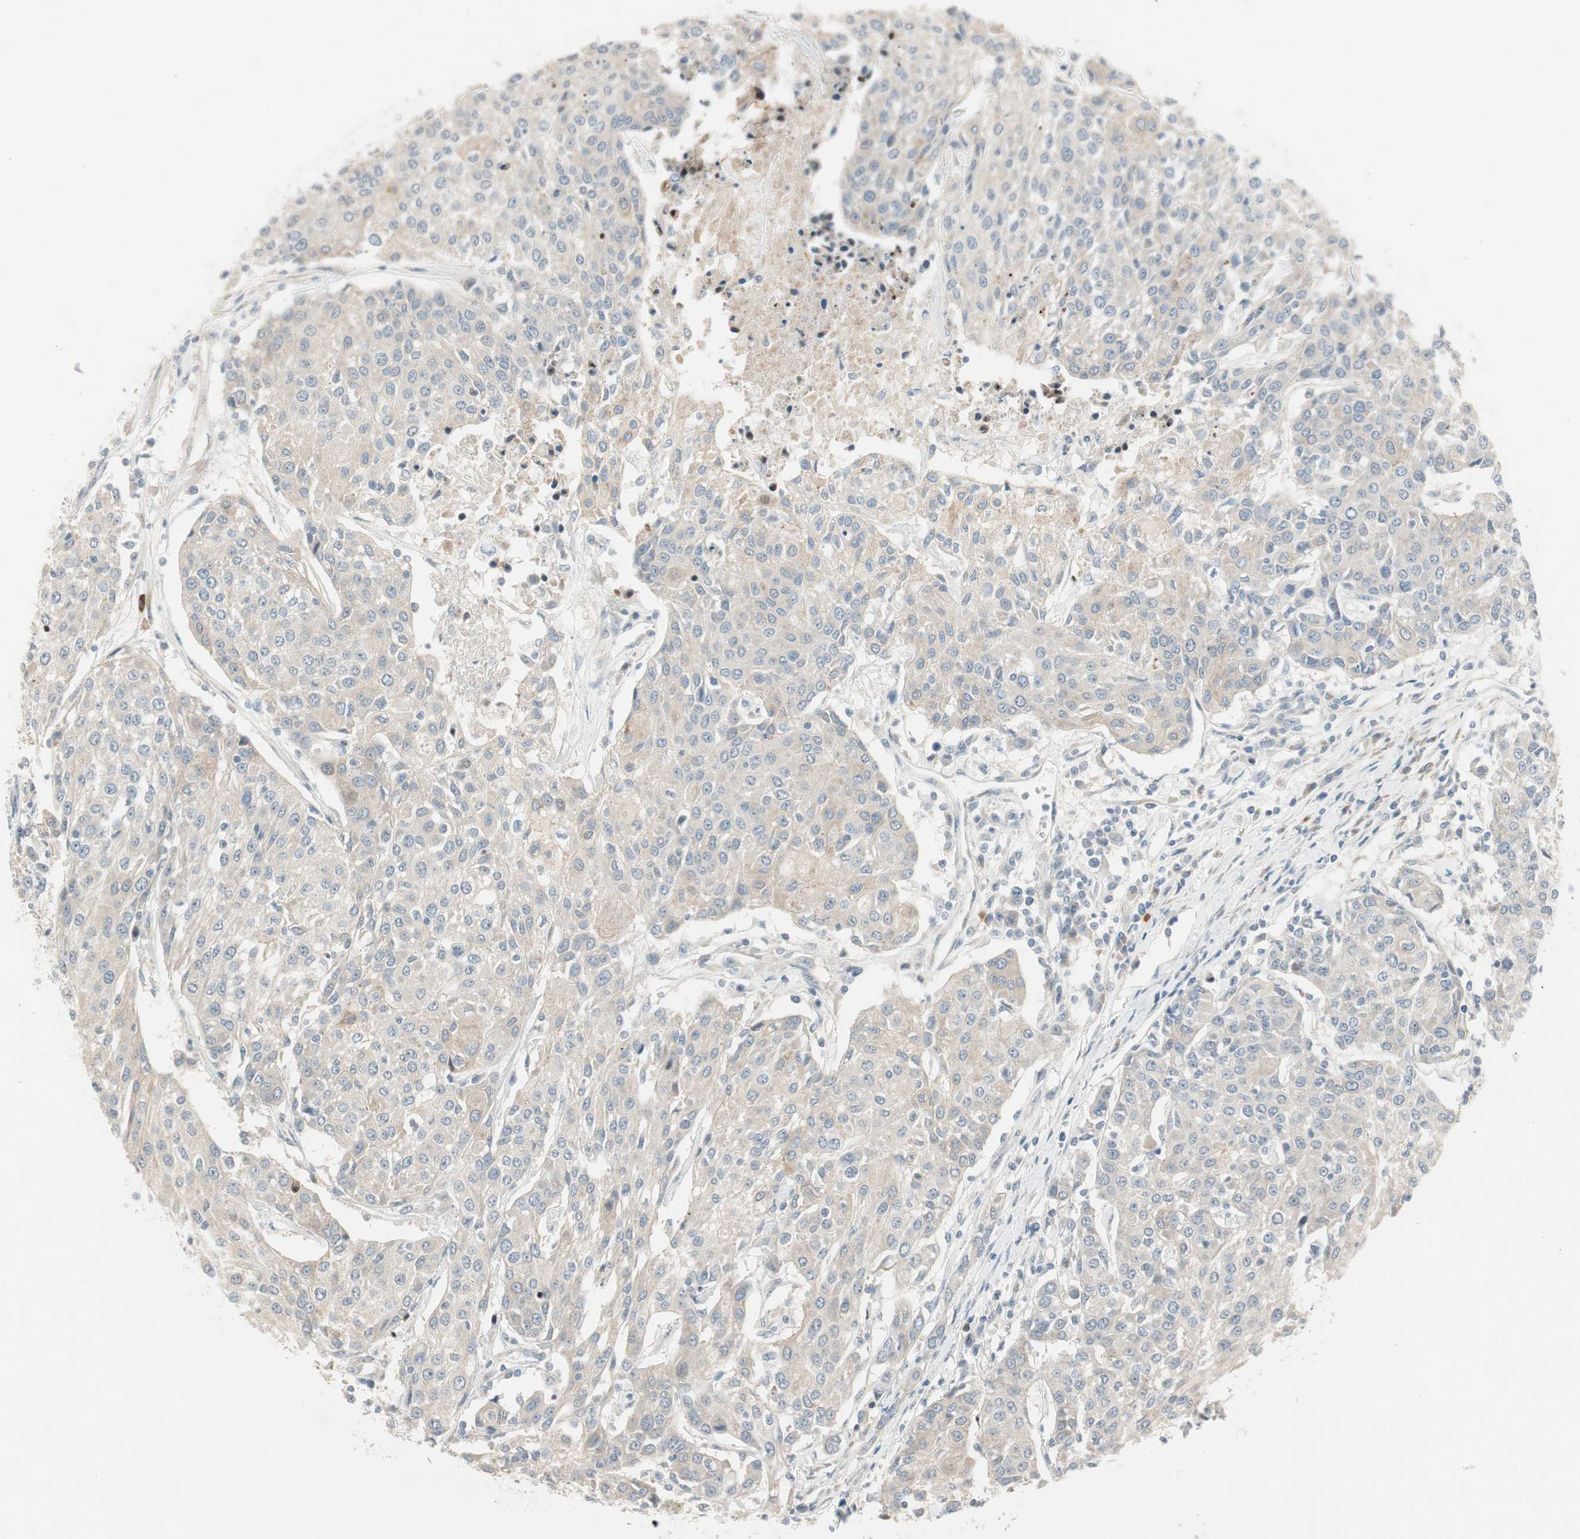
{"staining": {"intensity": "negative", "quantity": "none", "location": "none"}, "tissue": "urothelial cancer", "cell_type": "Tumor cells", "image_type": "cancer", "snomed": [{"axis": "morphology", "description": "Urothelial carcinoma, High grade"}, {"axis": "topography", "description": "Urinary bladder"}], "caption": "The image reveals no staining of tumor cells in high-grade urothelial carcinoma. (DAB (3,3'-diaminobenzidine) immunohistochemistry visualized using brightfield microscopy, high magnification).", "gene": "CGRRF1", "patient": {"sex": "female", "age": 85}}